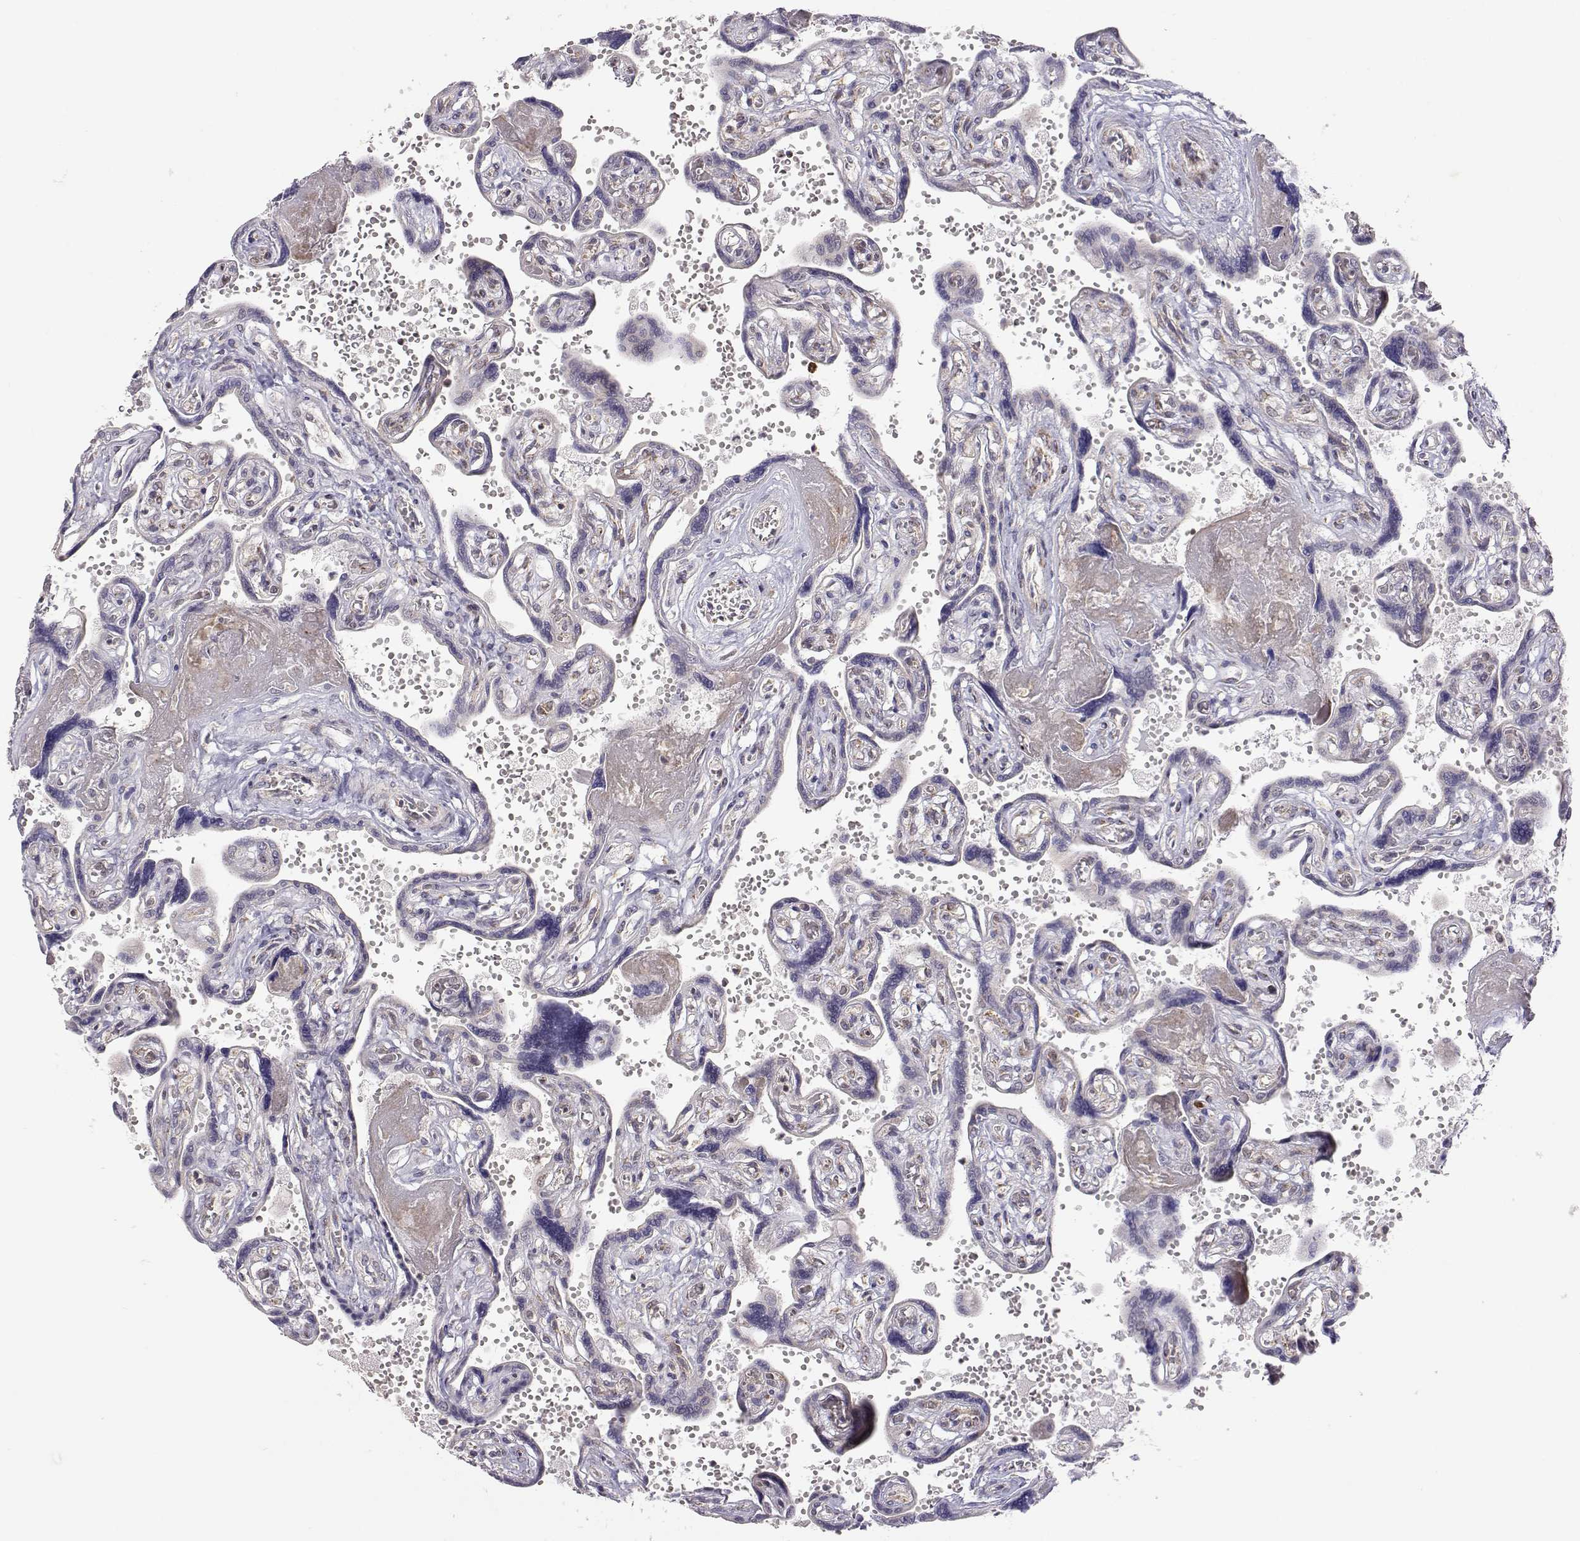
{"staining": {"intensity": "weak", "quantity": ">75%", "location": "cytoplasmic/membranous"}, "tissue": "placenta", "cell_type": "Decidual cells", "image_type": "normal", "snomed": [{"axis": "morphology", "description": "Normal tissue, NOS"}, {"axis": "topography", "description": "Placenta"}], "caption": "An immunohistochemistry micrograph of benign tissue is shown. Protein staining in brown highlights weak cytoplasmic/membranous positivity in placenta within decidual cells.", "gene": "EXOG", "patient": {"sex": "female", "age": 32}}